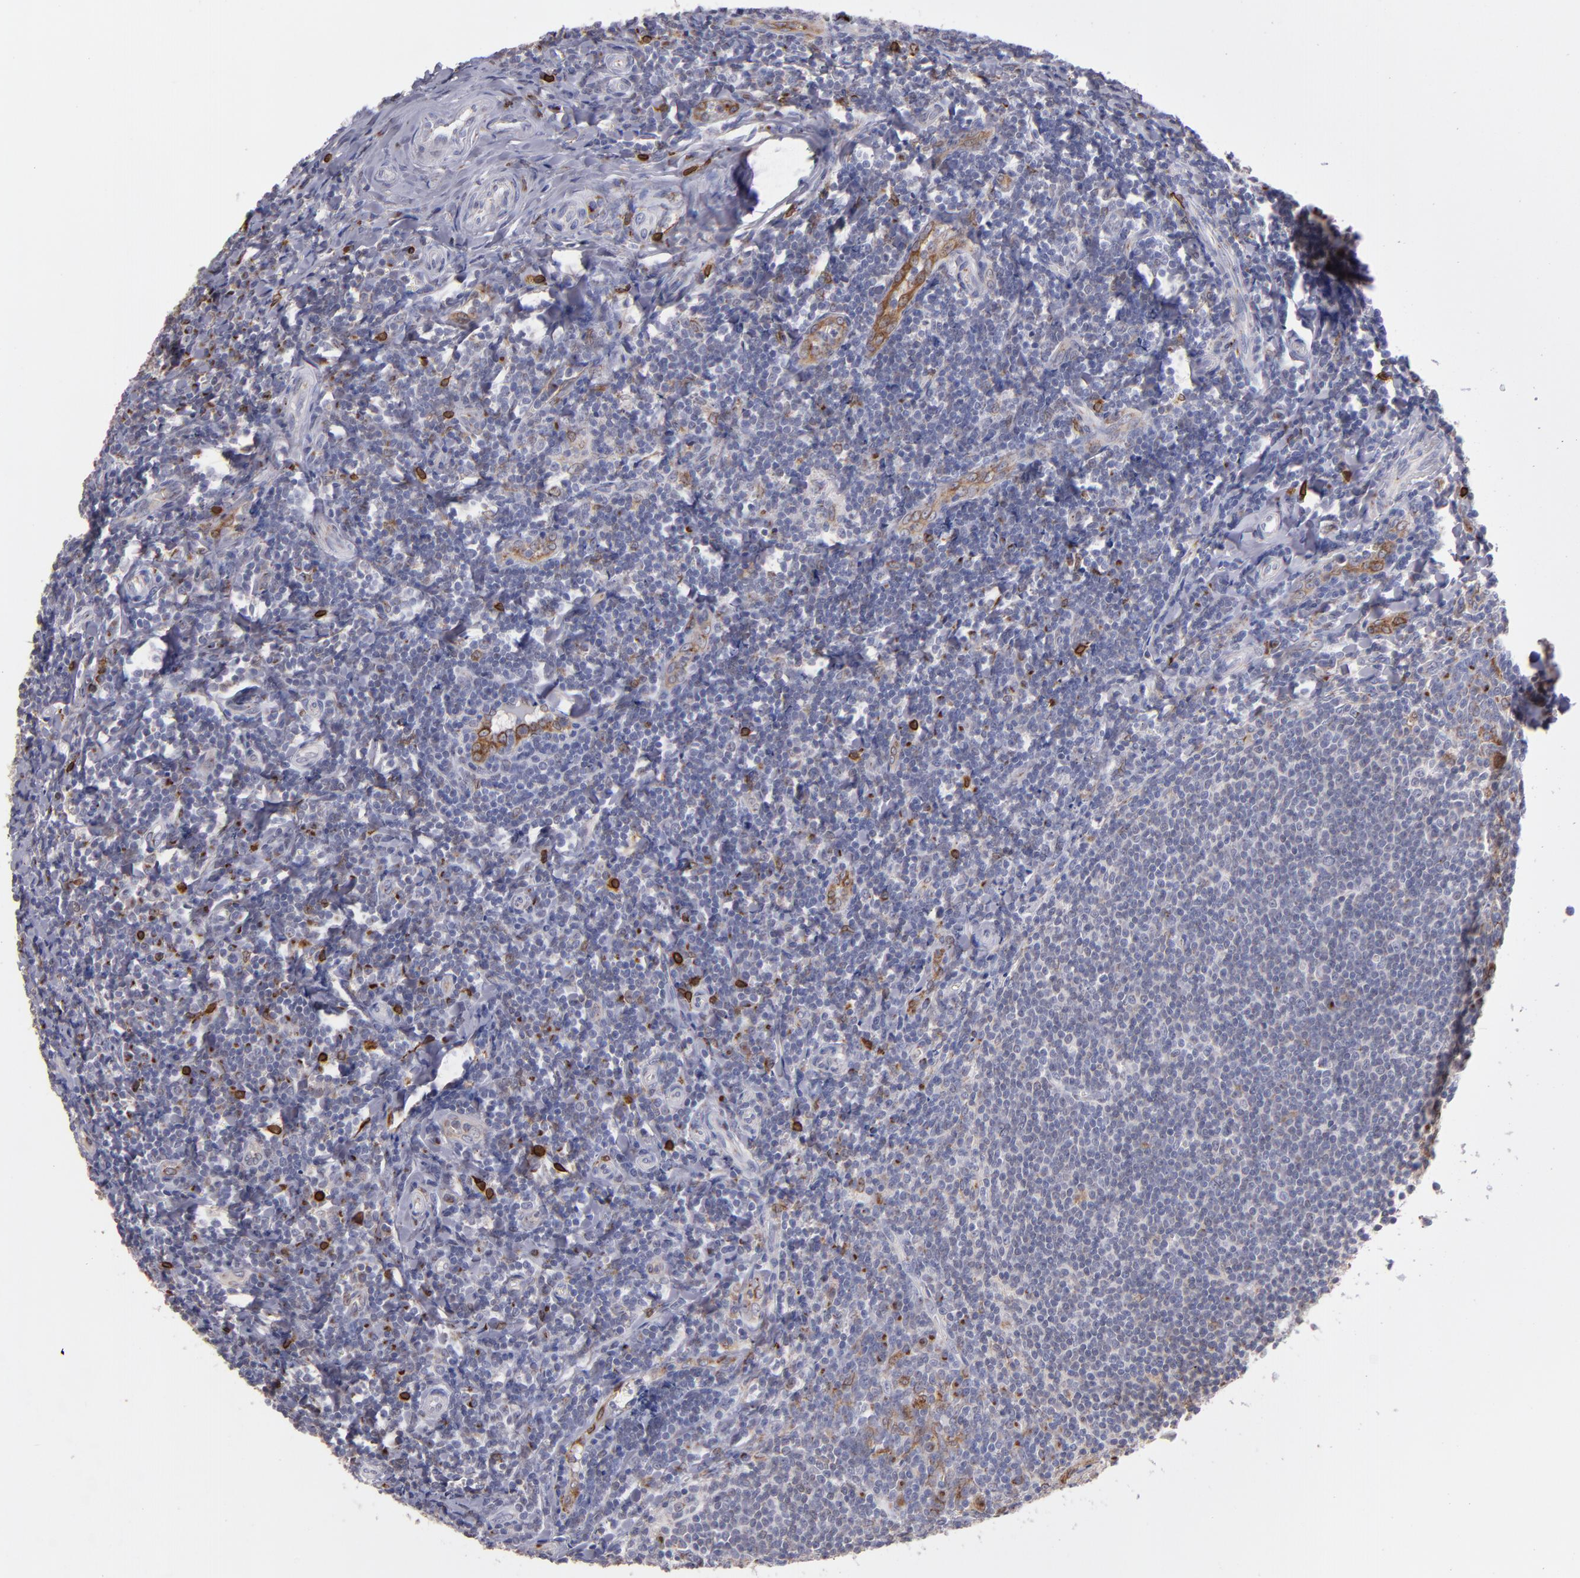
{"staining": {"intensity": "weak", "quantity": "<25%", "location": "cytoplasmic/membranous"}, "tissue": "tonsil", "cell_type": "Germinal center cells", "image_type": "normal", "snomed": [{"axis": "morphology", "description": "Normal tissue, NOS"}, {"axis": "topography", "description": "Tonsil"}], "caption": "An IHC photomicrograph of benign tonsil is shown. There is no staining in germinal center cells of tonsil.", "gene": "PTGS1", "patient": {"sex": "male", "age": 20}}